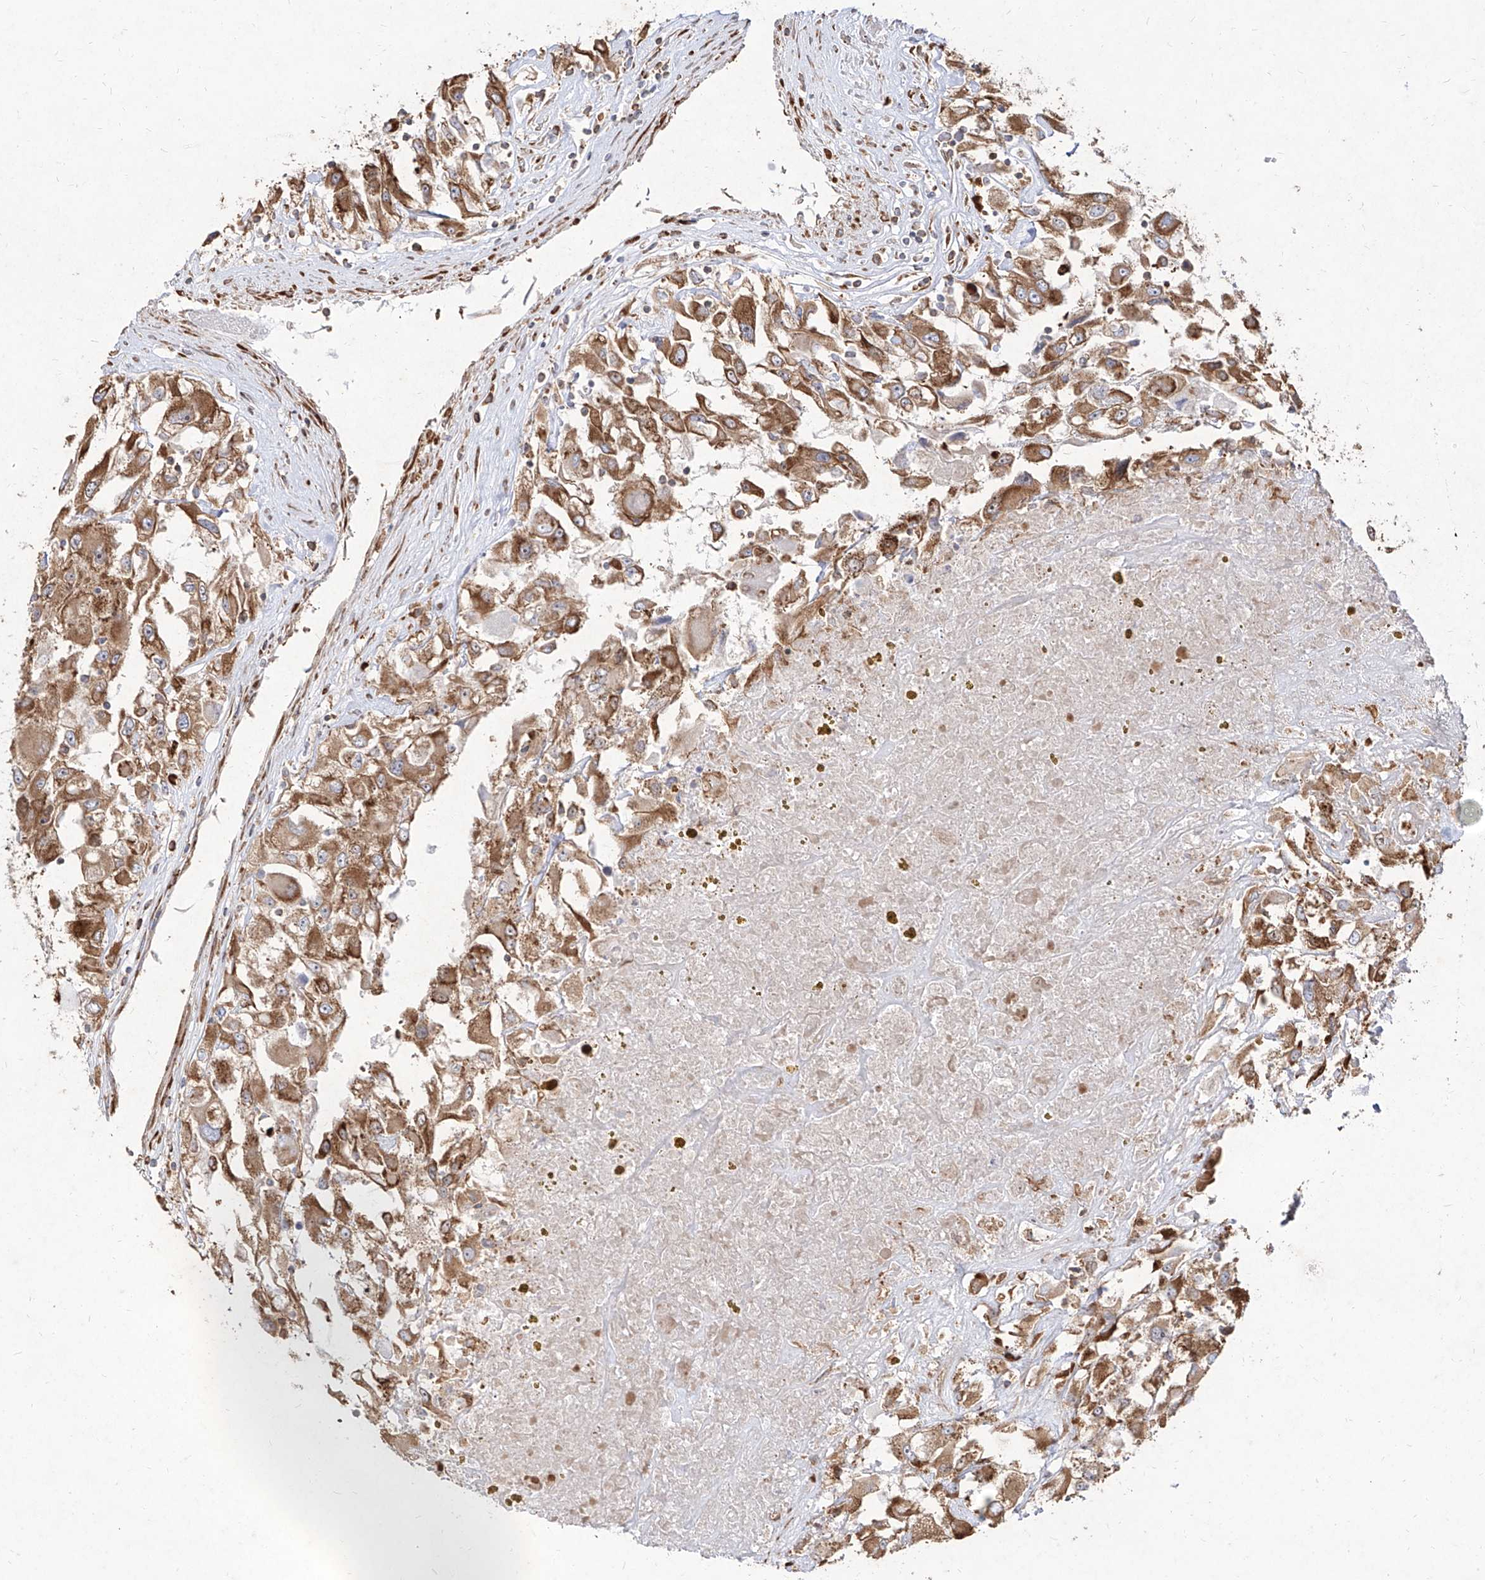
{"staining": {"intensity": "moderate", "quantity": ">75%", "location": "cytoplasmic/membranous"}, "tissue": "renal cancer", "cell_type": "Tumor cells", "image_type": "cancer", "snomed": [{"axis": "morphology", "description": "Adenocarcinoma, NOS"}, {"axis": "topography", "description": "Kidney"}], "caption": "Protein staining of renal adenocarcinoma tissue shows moderate cytoplasmic/membranous expression in approximately >75% of tumor cells. The staining was performed using DAB, with brown indicating positive protein expression. Nuclei are stained blue with hematoxylin.", "gene": "RPS25", "patient": {"sex": "female", "age": 52}}